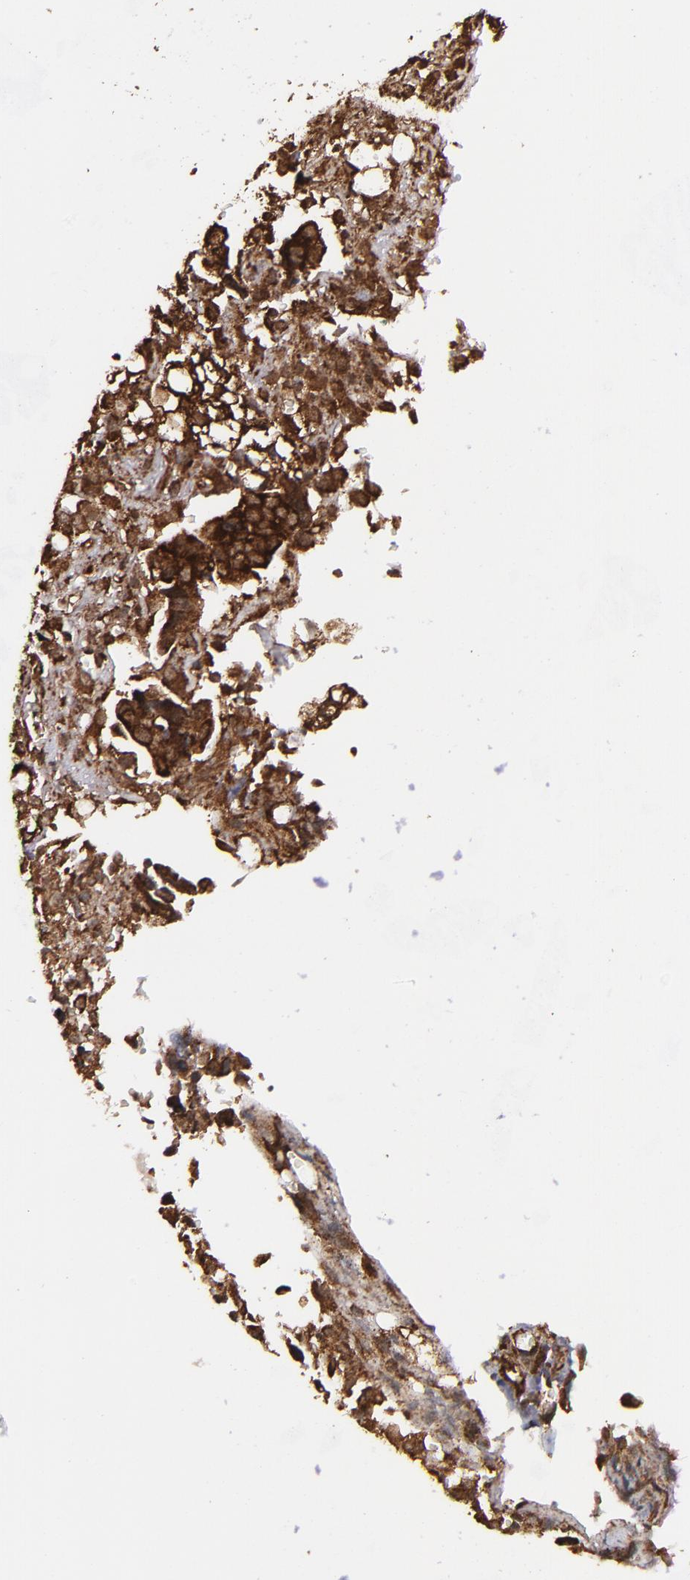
{"staining": {"intensity": "strong", "quantity": ">75%", "location": "cytoplasmic/membranous,nuclear"}, "tissue": "ovarian cancer", "cell_type": "Tumor cells", "image_type": "cancer", "snomed": [{"axis": "morphology", "description": "Normal tissue, NOS"}, {"axis": "morphology", "description": "Cystadenocarcinoma, serous, NOS"}, {"axis": "topography", "description": "Fallopian tube"}, {"axis": "topography", "description": "Ovary"}], "caption": "IHC histopathology image of ovarian cancer stained for a protein (brown), which displays high levels of strong cytoplasmic/membranous and nuclear expression in approximately >75% of tumor cells.", "gene": "EIF4ENIF1", "patient": {"sex": "female", "age": 56}}